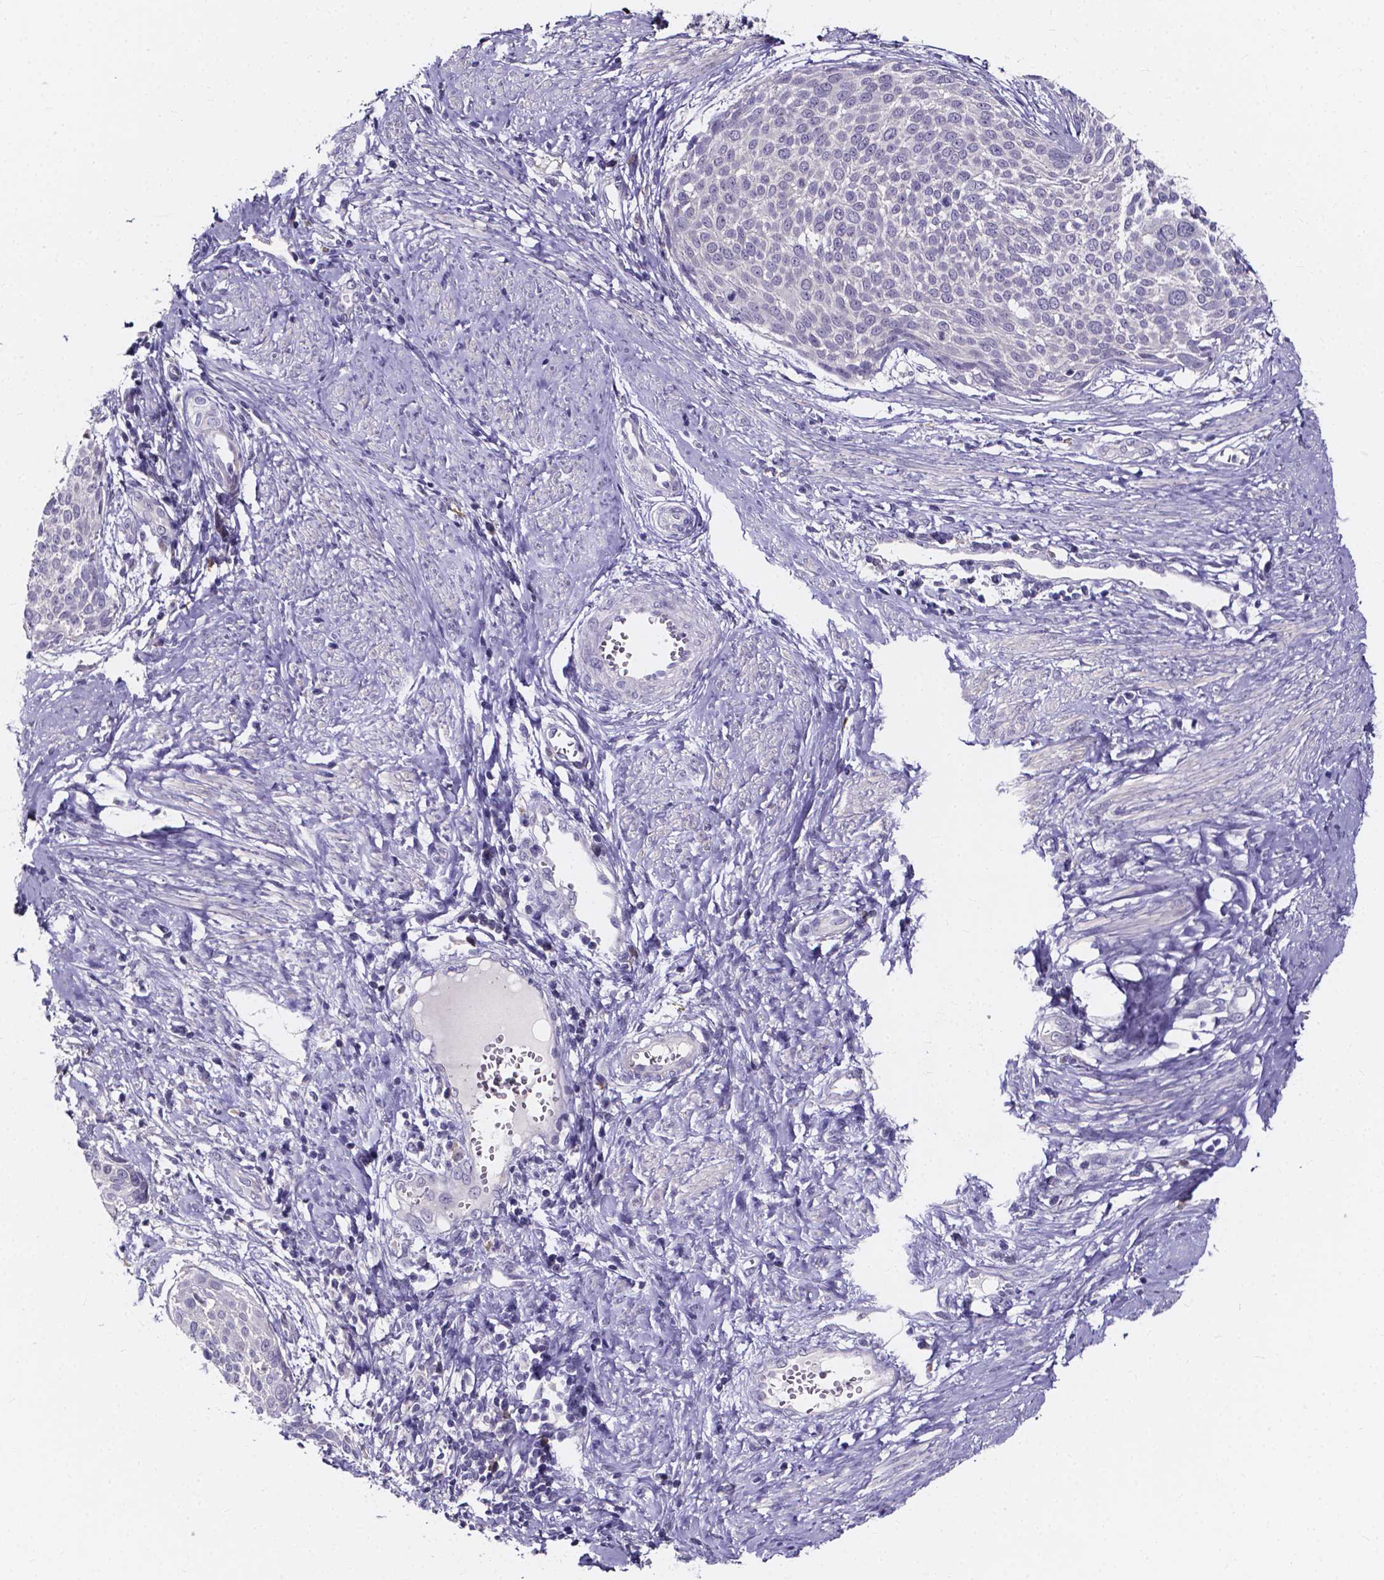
{"staining": {"intensity": "negative", "quantity": "none", "location": "none"}, "tissue": "cervical cancer", "cell_type": "Tumor cells", "image_type": "cancer", "snomed": [{"axis": "morphology", "description": "Squamous cell carcinoma, NOS"}, {"axis": "topography", "description": "Cervix"}], "caption": "Immunohistochemistry of human cervical cancer exhibits no expression in tumor cells.", "gene": "SPOCD1", "patient": {"sex": "female", "age": 39}}